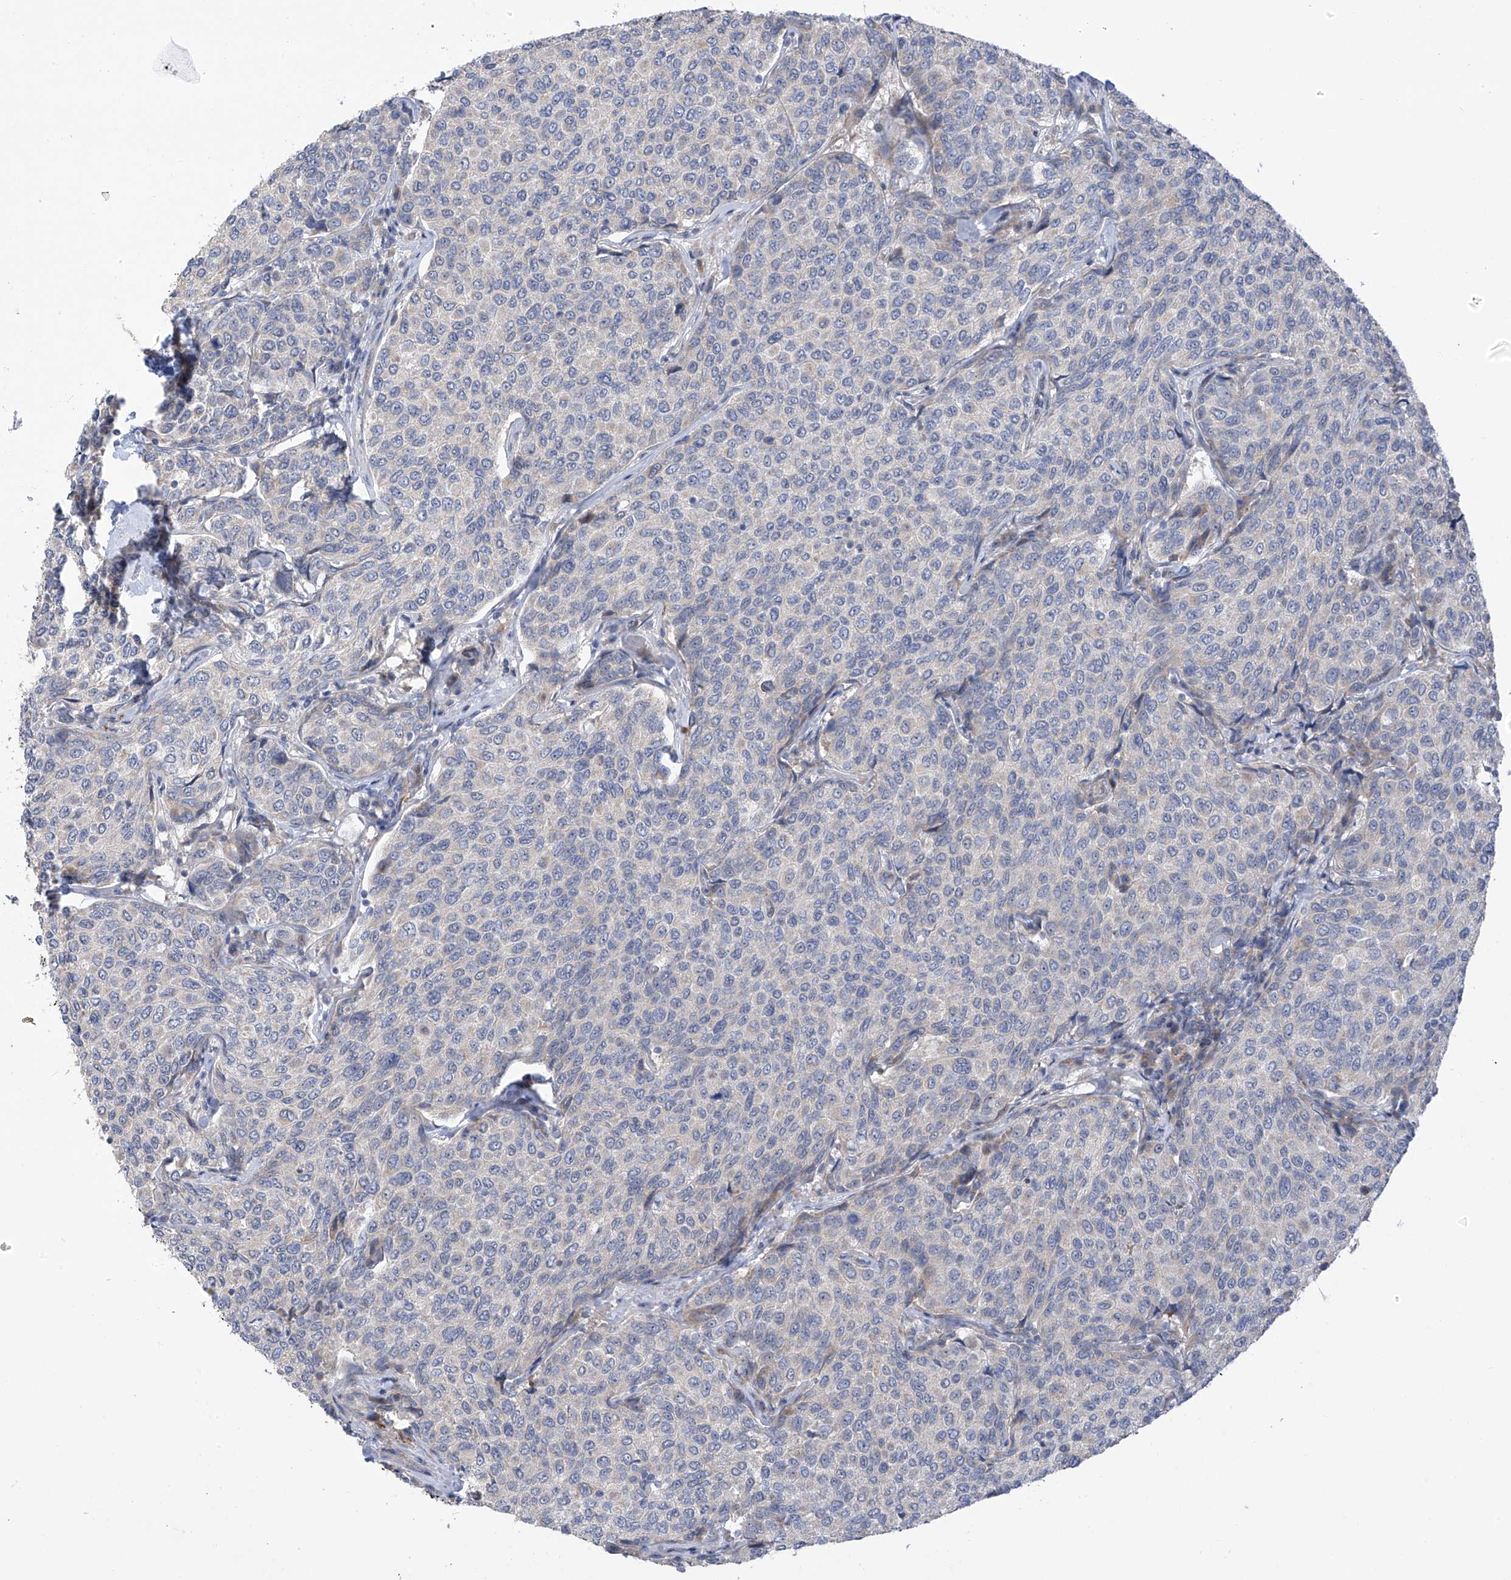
{"staining": {"intensity": "negative", "quantity": "none", "location": "none"}, "tissue": "breast cancer", "cell_type": "Tumor cells", "image_type": "cancer", "snomed": [{"axis": "morphology", "description": "Duct carcinoma"}, {"axis": "topography", "description": "Breast"}], "caption": "Human infiltrating ductal carcinoma (breast) stained for a protein using immunohistochemistry shows no staining in tumor cells.", "gene": "ZNF641", "patient": {"sex": "female", "age": 55}}